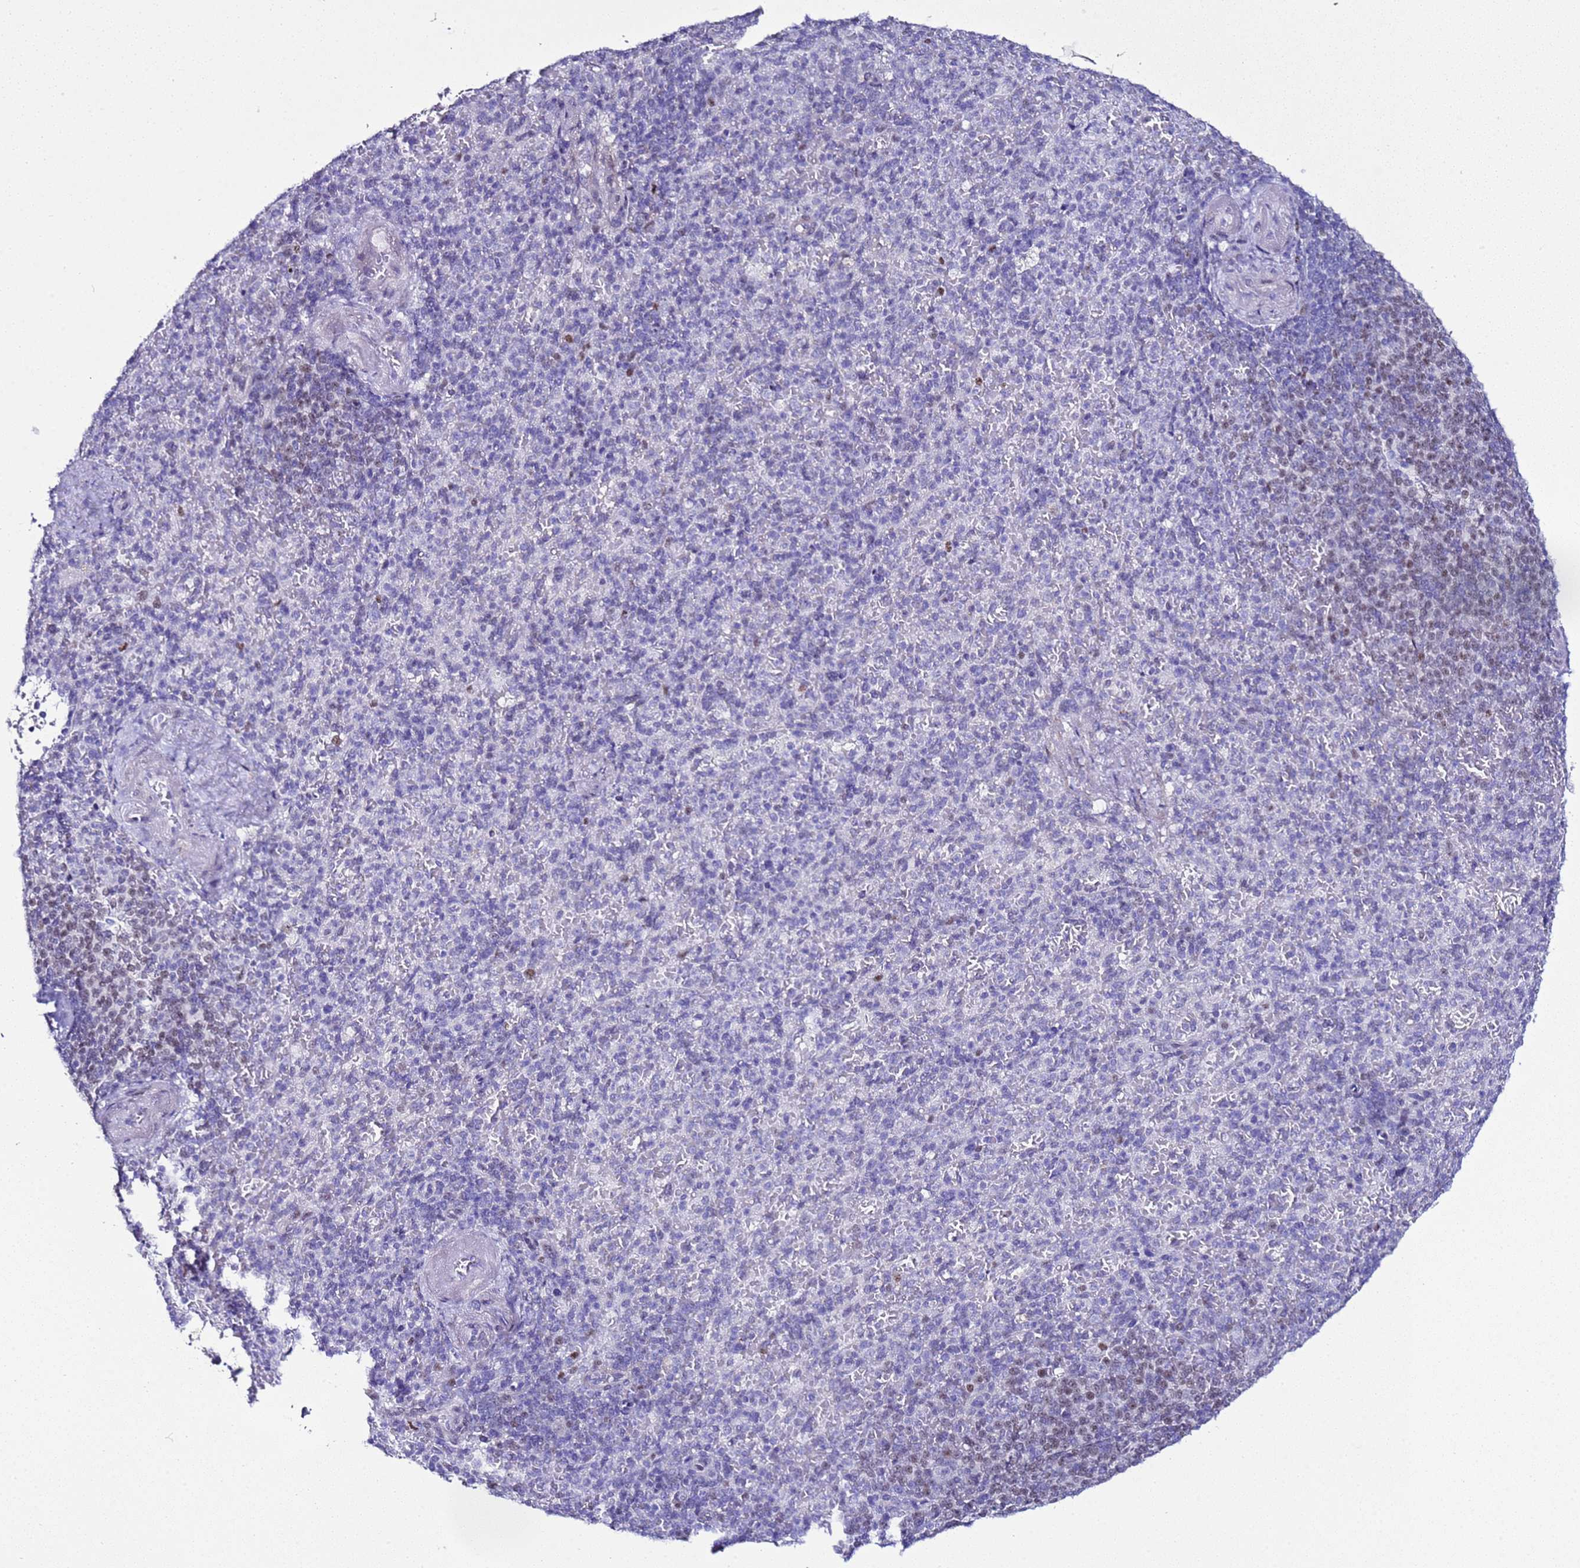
{"staining": {"intensity": "negative", "quantity": "none", "location": "none"}, "tissue": "spleen", "cell_type": "Cells in red pulp", "image_type": "normal", "snomed": [{"axis": "morphology", "description": "Normal tissue, NOS"}, {"axis": "topography", "description": "Spleen"}], "caption": "Immunohistochemistry (IHC) of benign spleen shows no expression in cells in red pulp.", "gene": "BCL7A", "patient": {"sex": "female", "age": 74}}